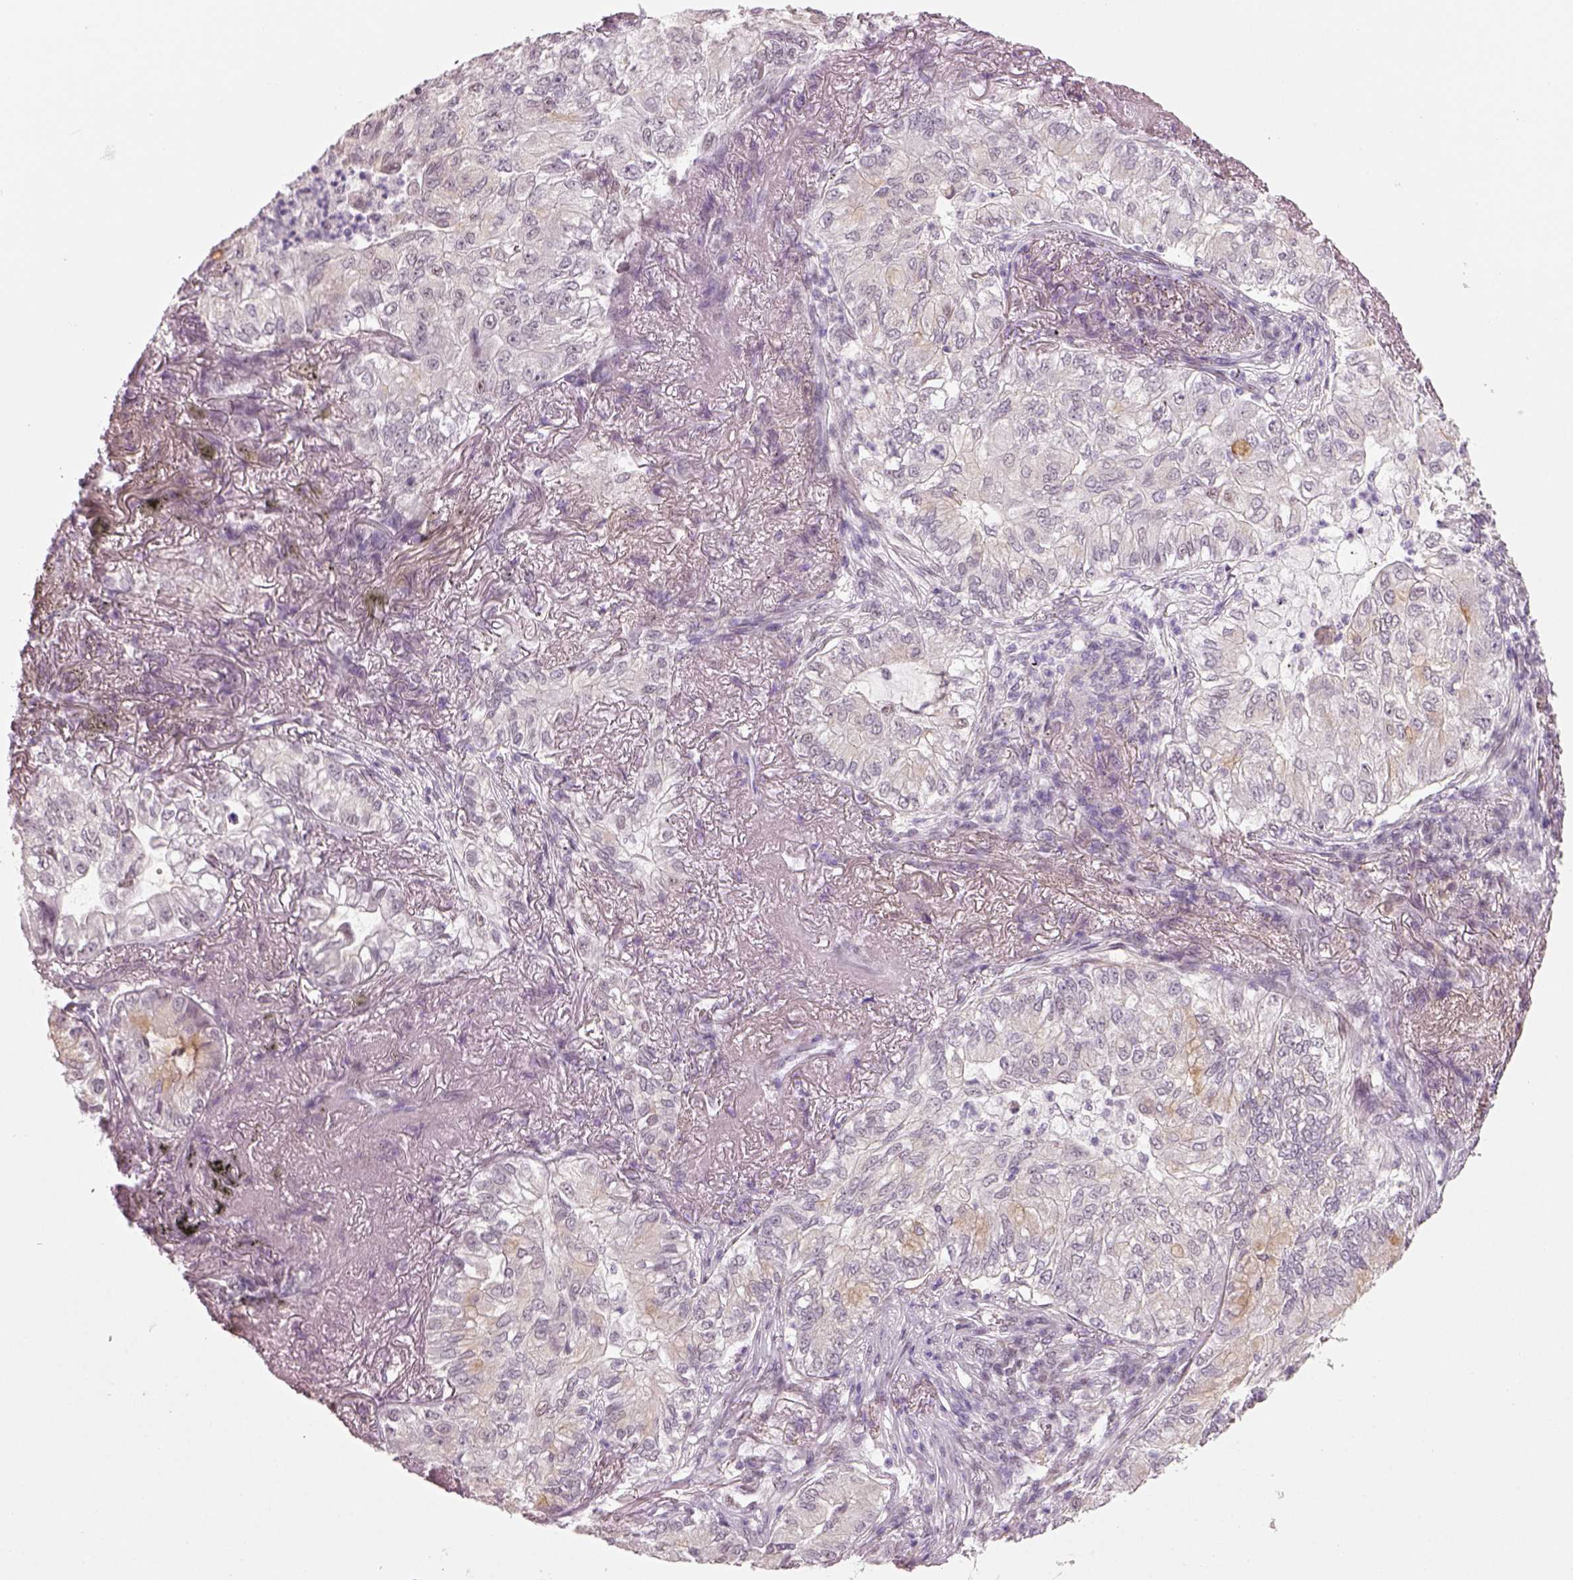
{"staining": {"intensity": "negative", "quantity": "none", "location": "none"}, "tissue": "lung cancer", "cell_type": "Tumor cells", "image_type": "cancer", "snomed": [{"axis": "morphology", "description": "Adenocarcinoma, NOS"}, {"axis": "topography", "description": "Lung"}], "caption": "Tumor cells are negative for brown protein staining in lung cancer (adenocarcinoma).", "gene": "NAT8", "patient": {"sex": "female", "age": 73}}